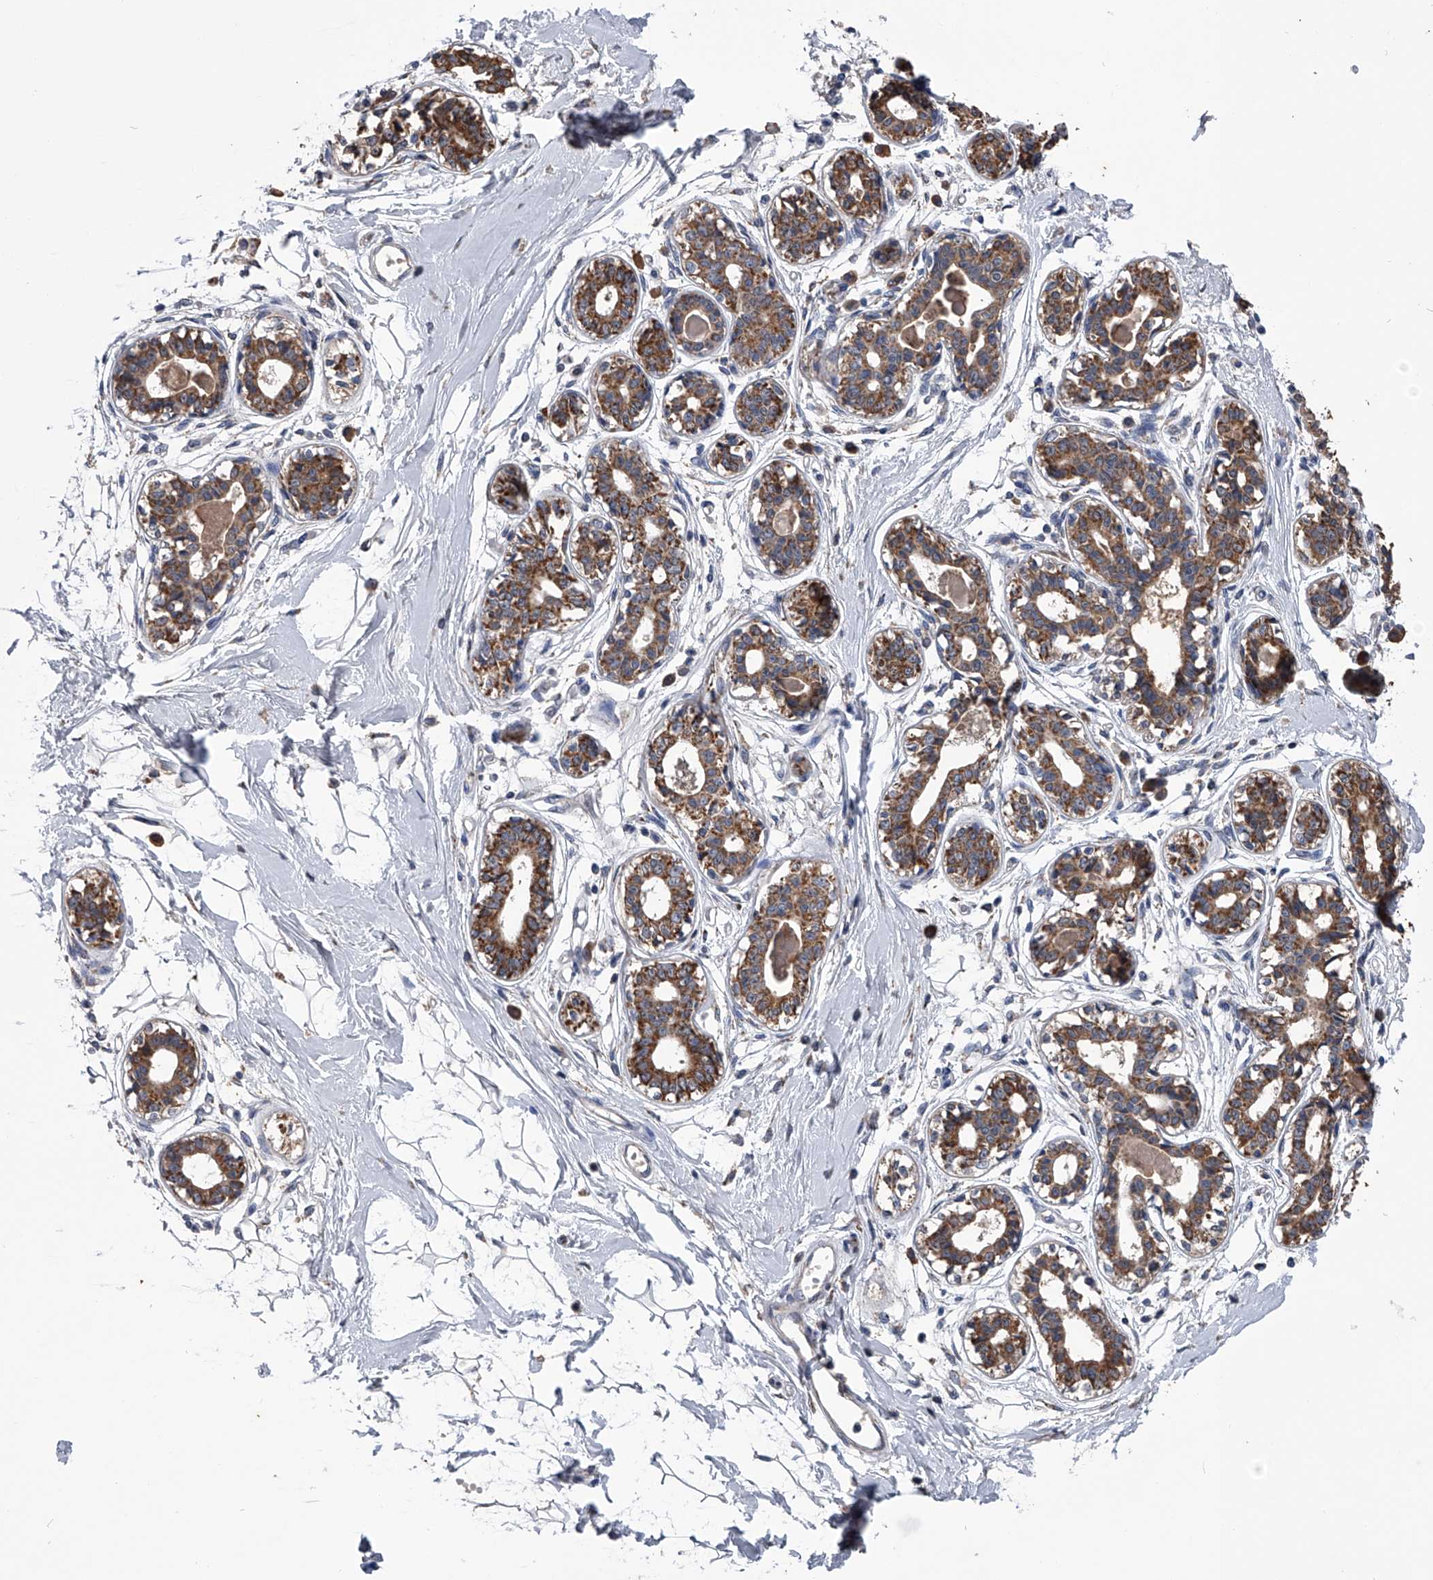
{"staining": {"intensity": "negative", "quantity": "none", "location": "none"}, "tissue": "breast", "cell_type": "Adipocytes", "image_type": "normal", "snomed": [{"axis": "morphology", "description": "Normal tissue, NOS"}, {"axis": "topography", "description": "Breast"}], "caption": "Immunohistochemical staining of benign human breast reveals no significant positivity in adipocytes. (Immunohistochemistry (ihc), brightfield microscopy, high magnification).", "gene": "OAT", "patient": {"sex": "female", "age": 45}}